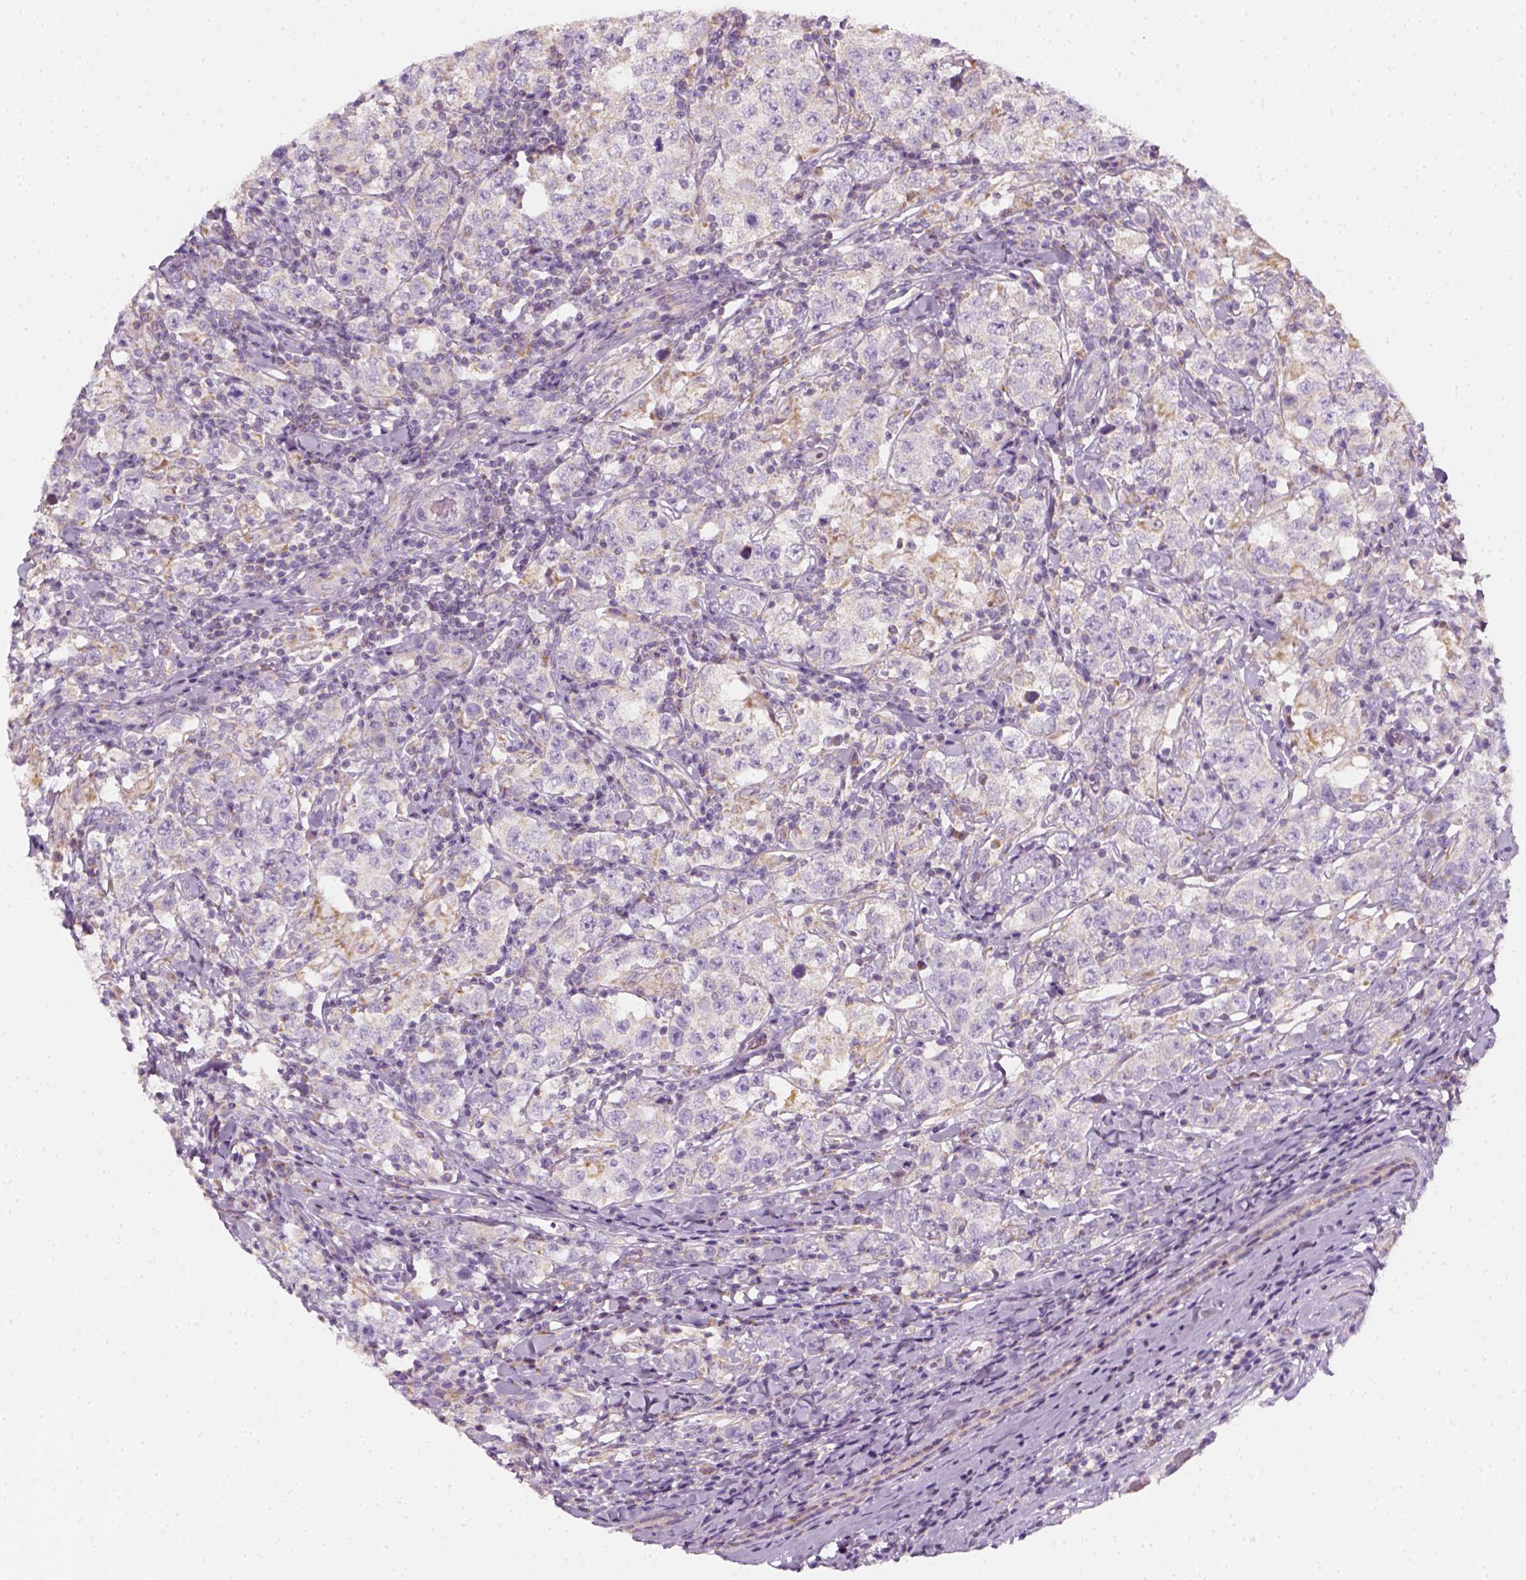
{"staining": {"intensity": "negative", "quantity": "none", "location": "none"}, "tissue": "testis cancer", "cell_type": "Tumor cells", "image_type": "cancer", "snomed": [{"axis": "morphology", "description": "Seminoma, NOS"}, {"axis": "morphology", "description": "Carcinoma, Embryonal, NOS"}, {"axis": "topography", "description": "Testis"}], "caption": "High magnification brightfield microscopy of testis cancer (embryonal carcinoma) stained with DAB (brown) and counterstained with hematoxylin (blue): tumor cells show no significant staining.", "gene": "AWAT2", "patient": {"sex": "male", "age": 41}}